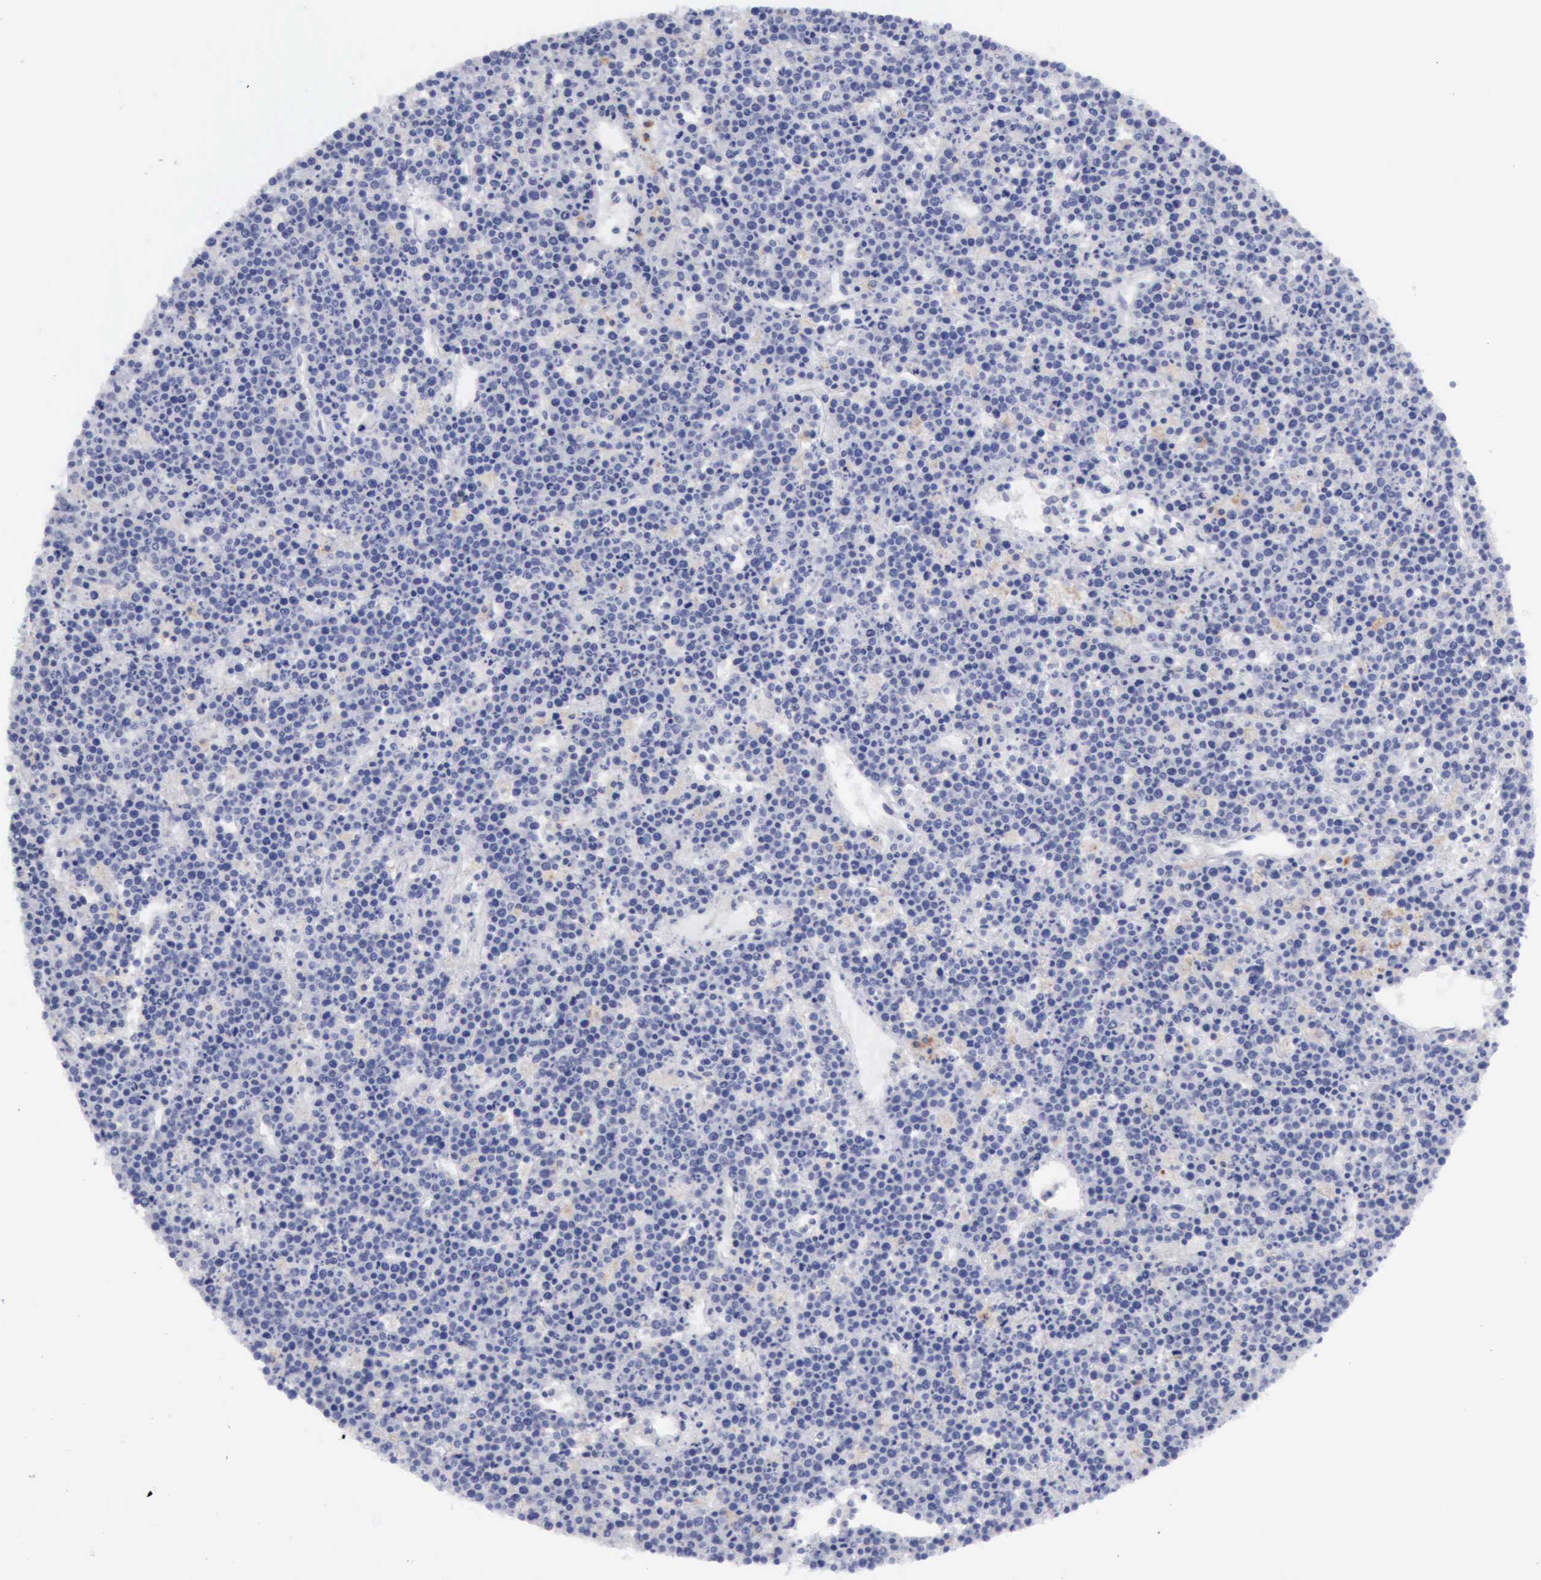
{"staining": {"intensity": "negative", "quantity": "none", "location": "none"}, "tissue": "lymphoma", "cell_type": "Tumor cells", "image_type": "cancer", "snomed": [{"axis": "morphology", "description": "Malignant lymphoma, non-Hodgkin's type, High grade"}, {"axis": "topography", "description": "Ovary"}], "caption": "A photomicrograph of malignant lymphoma, non-Hodgkin's type (high-grade) stained for a protein shows no brown staining in tumor cells. (DAB (3,3'-diaminobenzidine) immunohistochemistry, high magnification).", "gene": "CTSS", "patient": {"sex": "female", "age": 56}}